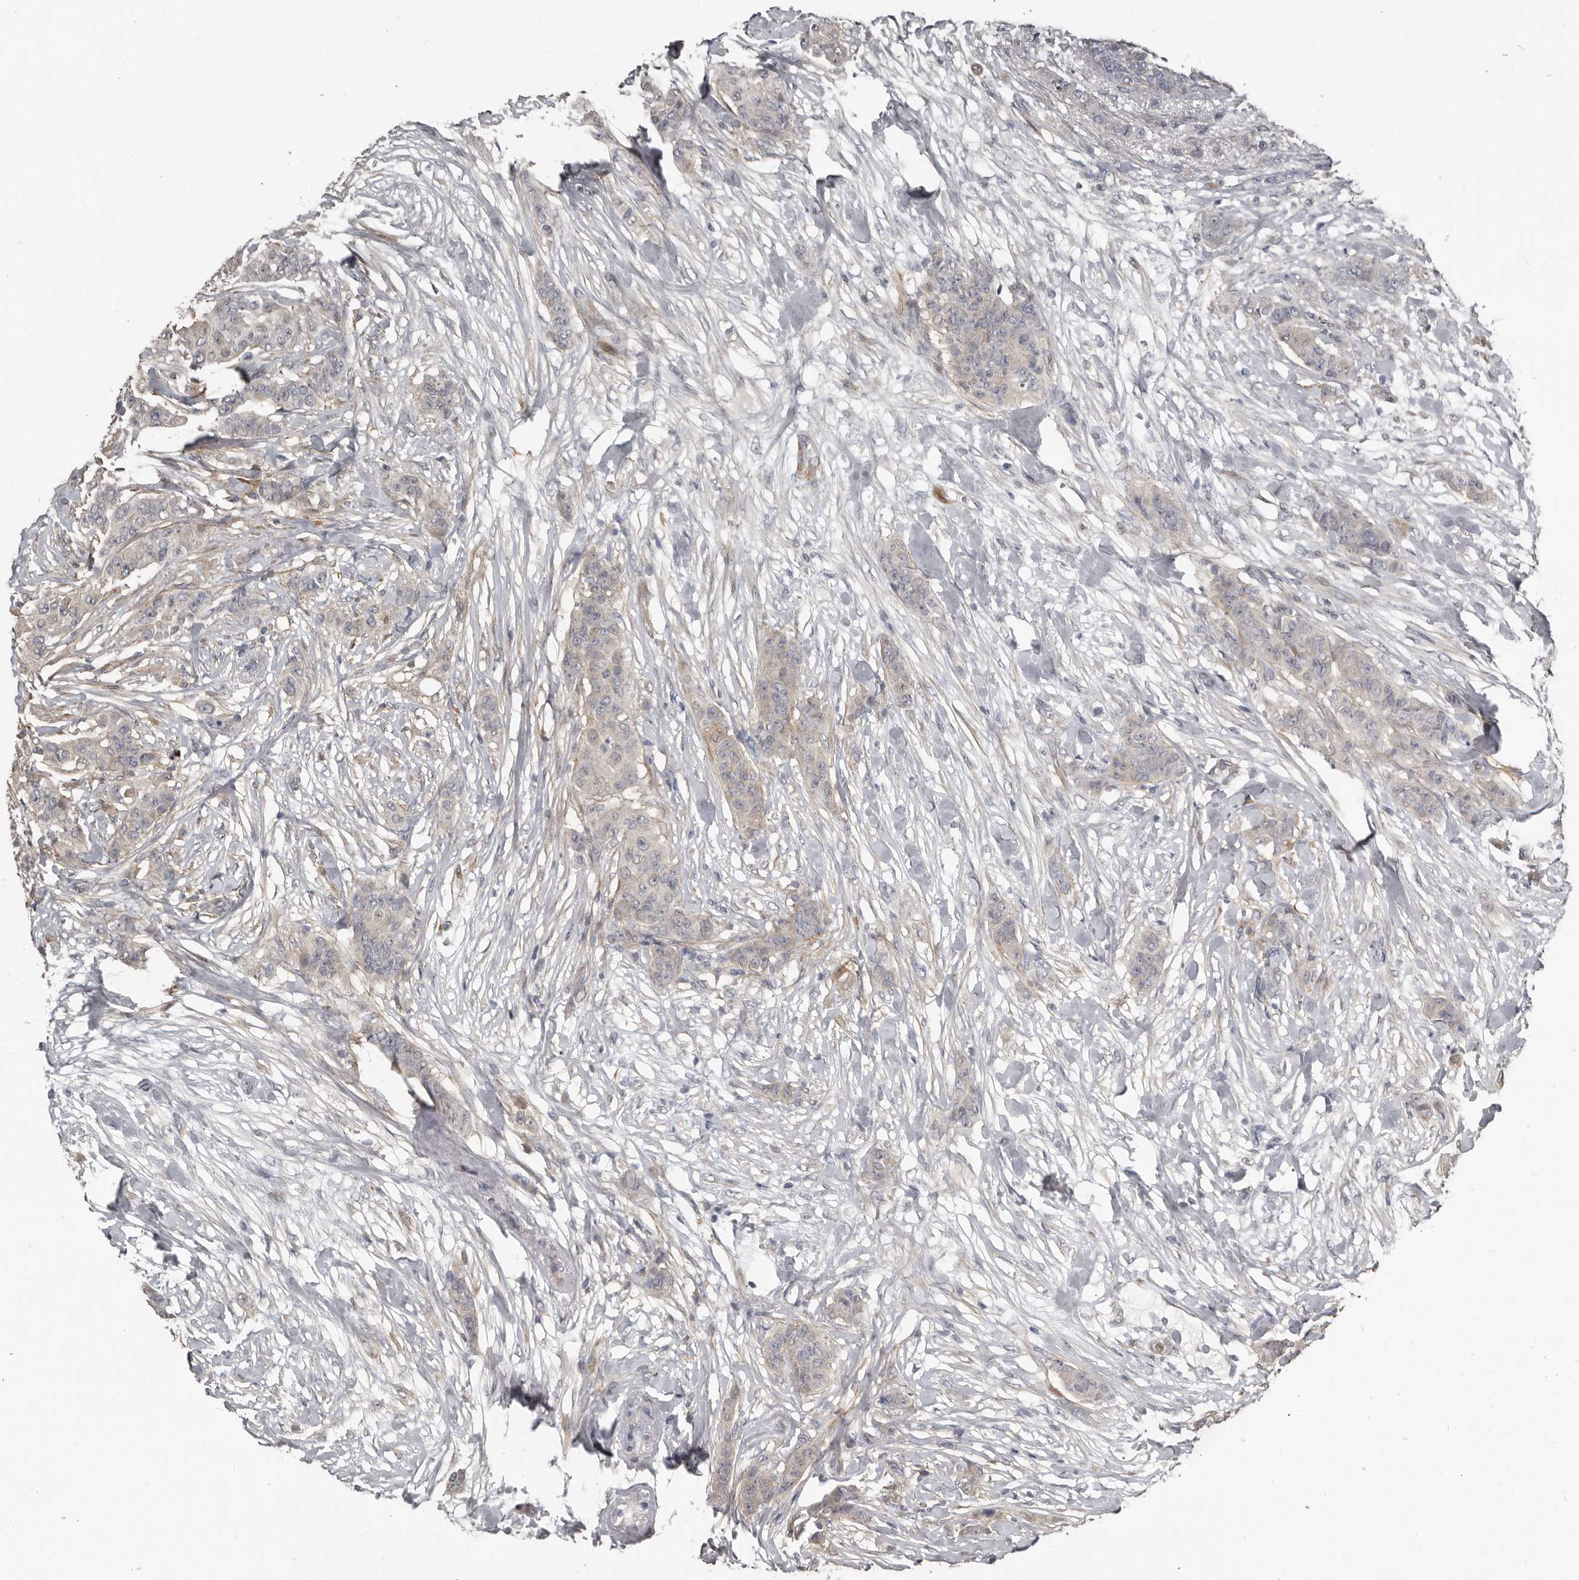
{"staining": {"intensity": "weak", "quantity": "<25%", "location": "cytoplasmic/membranous"}, "tissue": "breast cancer", "cell_type": "Tumor cells", "image_type": "cancer", "snomed": [{"axis": "morphology", "description": "Duct carcinoma"}, {"axis": "topography", "description": "Breast"}], "caption": "There is no significant expression in tumor cells of infiltrating ductal carcinoma (breast).", "gene": "KCNJ8", "patient": {"sex": "female", "age": 40}}